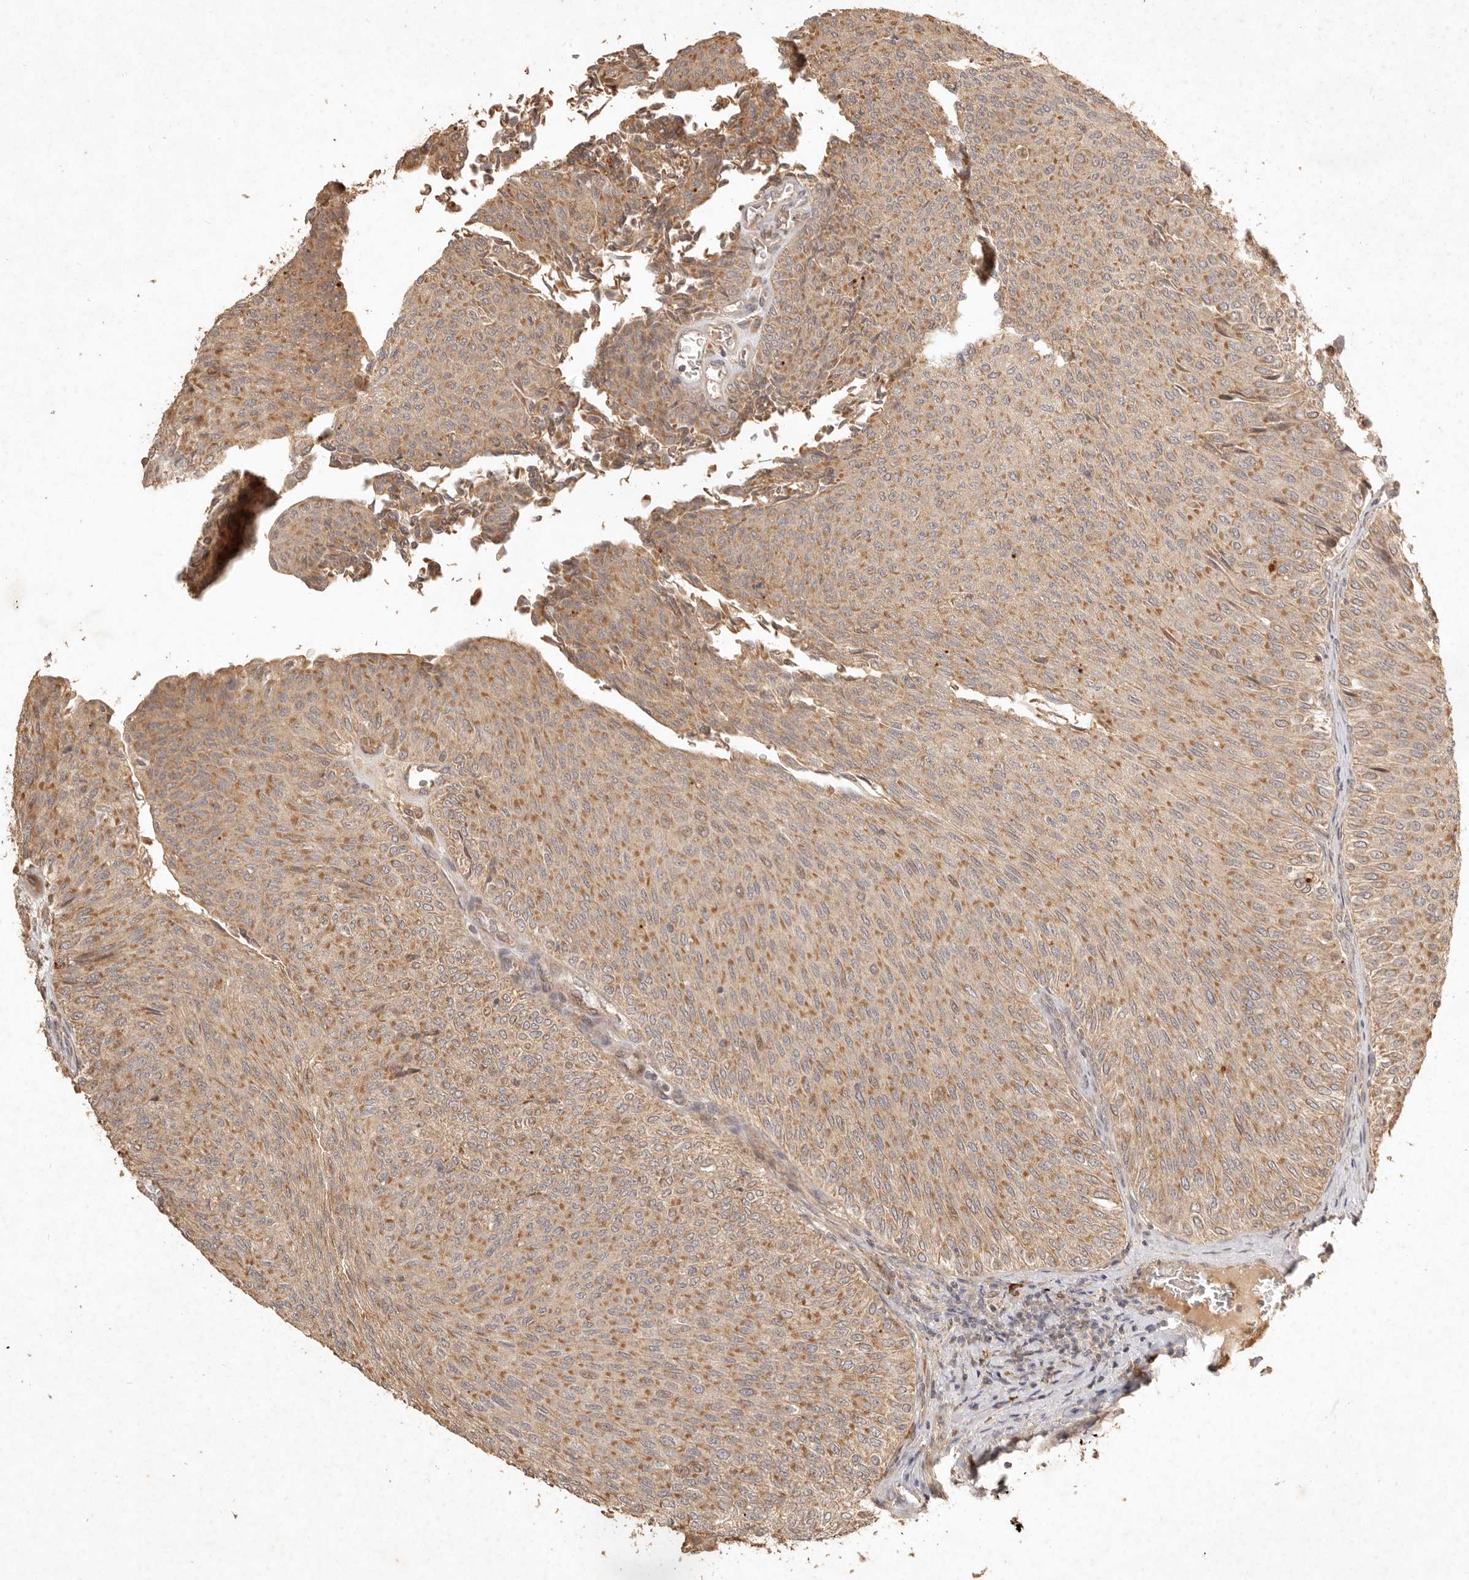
{"staining": {"intensity": "moderate", "quantity": ">75%", "location": "cytoplasmic/membranous"}, "tissue": "urothelial cancer", "cell_type": "Tumor cells", "image_type": "cancer", "snomed": [{"axis": "morphology", "description": "Urothelial carcinoma, Low grade"}, {"axis": "topography", "description": "Urinary bladder"}], "caption": "Tumor cells reveal medium levels of moderate cytoplasmic/membranous positivity in about >75% of cells in human urothelial carcinoma (low-grade).", "gene": "CLEC4C", "patient": {"sex": "male", "age": 78}}